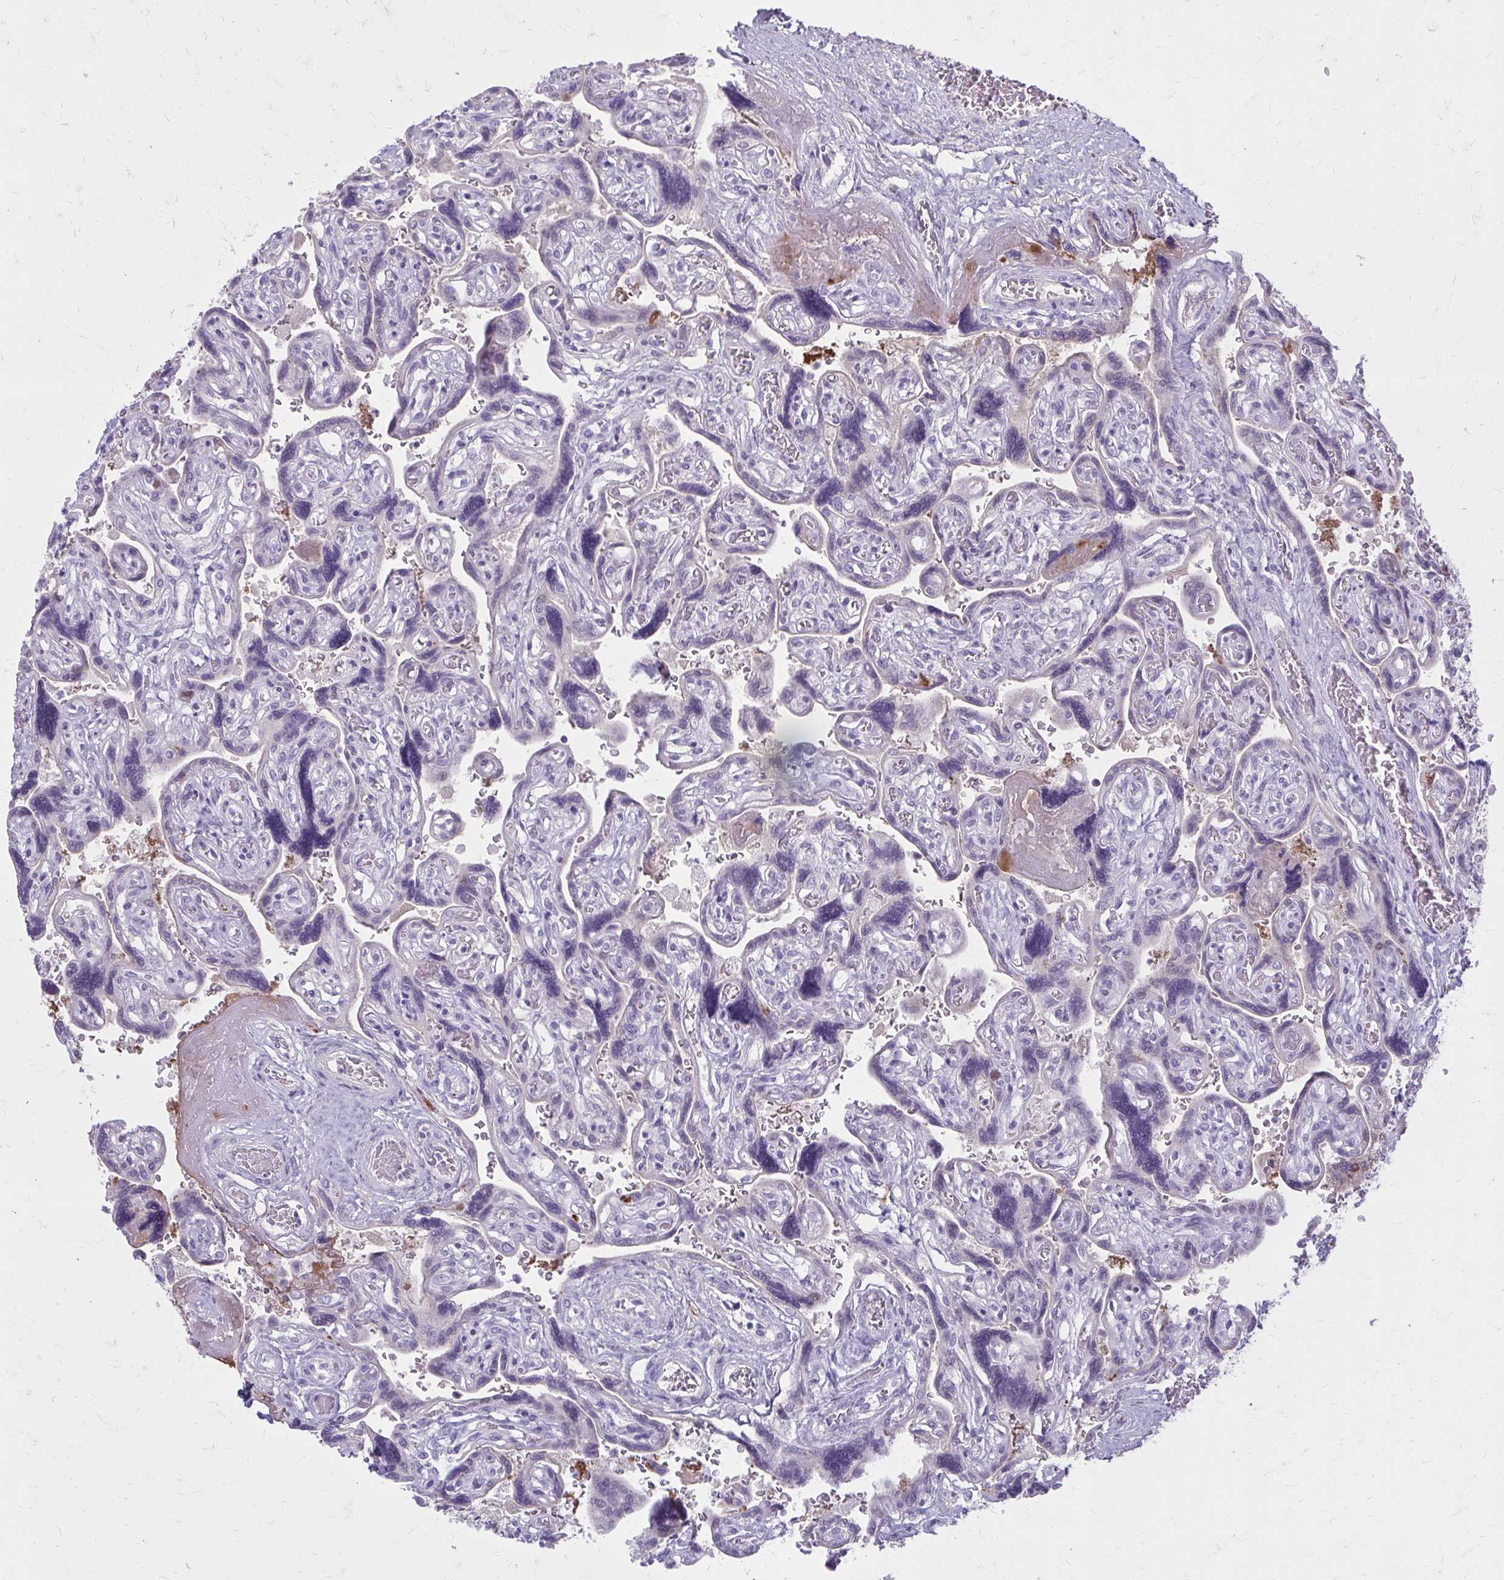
{"staining": {"intensity": "negative", "quantity": "none", "location": "none"}, "tissue": "placenta", "cell_type": "Decidual cells", "image_type": "normal", "snomed": [{"axis": "morphology", "description": "Normal tissue, NOS"}, {"axis": "topography", "description": "Placenta"}], "caption": "IHC of benign placenta displays no staining in decidual cells. The staining is performed using DAB (3,3'-diaminobenzidine) brown chromogen with nuclei counter-stained in using hematoxylin.", "gene": "SERPIND1", "patient": {"sex": "female", "age": 32}}